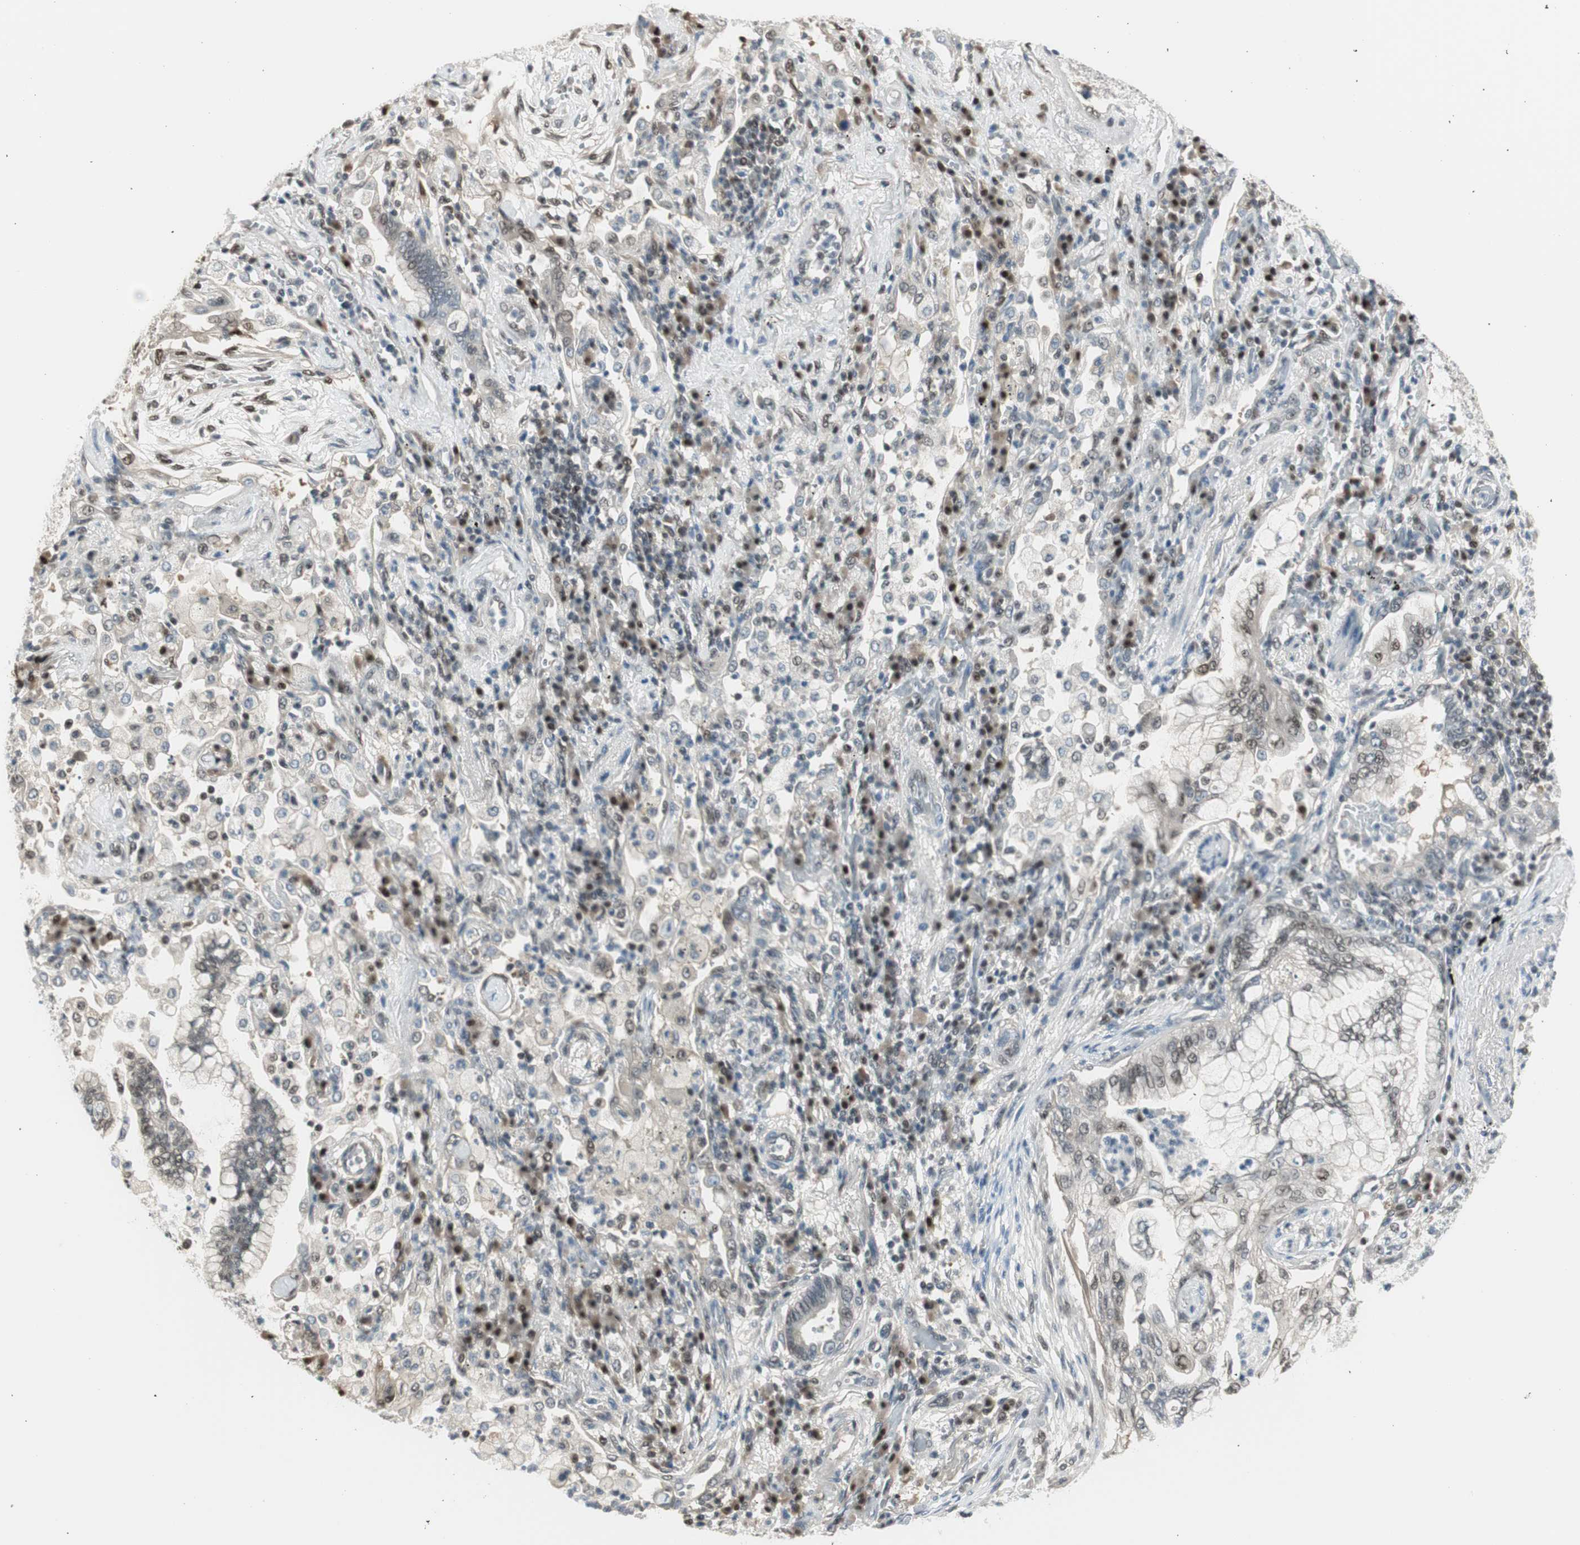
{"staining": {"intensity": "weak", "quantity": "<25%", "location": "nuclear"}, "tissue": "lung cancer", "cell_type": "Tumor cells", "image_type": "cancer", "snomed": [{"axis": "morphology", "description": "Normal tissue, NOS"}, {"axis": "morphology", "description": "Adenocarcinoma, NOS"}, {"axis": "topography", "description": "Bronchus"}, {"axis": "topography", "description": "Lung"}], "caption": "Immunohistochemical staining of adenocarcinoma (lung) displays no significant positivity in tumor cells. Brightfield microscopy of immunohistochemistry (IHC) stained with DAB (brown) and hematoxylin (blue), captured at high magnification.", "gene": "LONP2", "patient": {"sex": "female", "age": 70}}